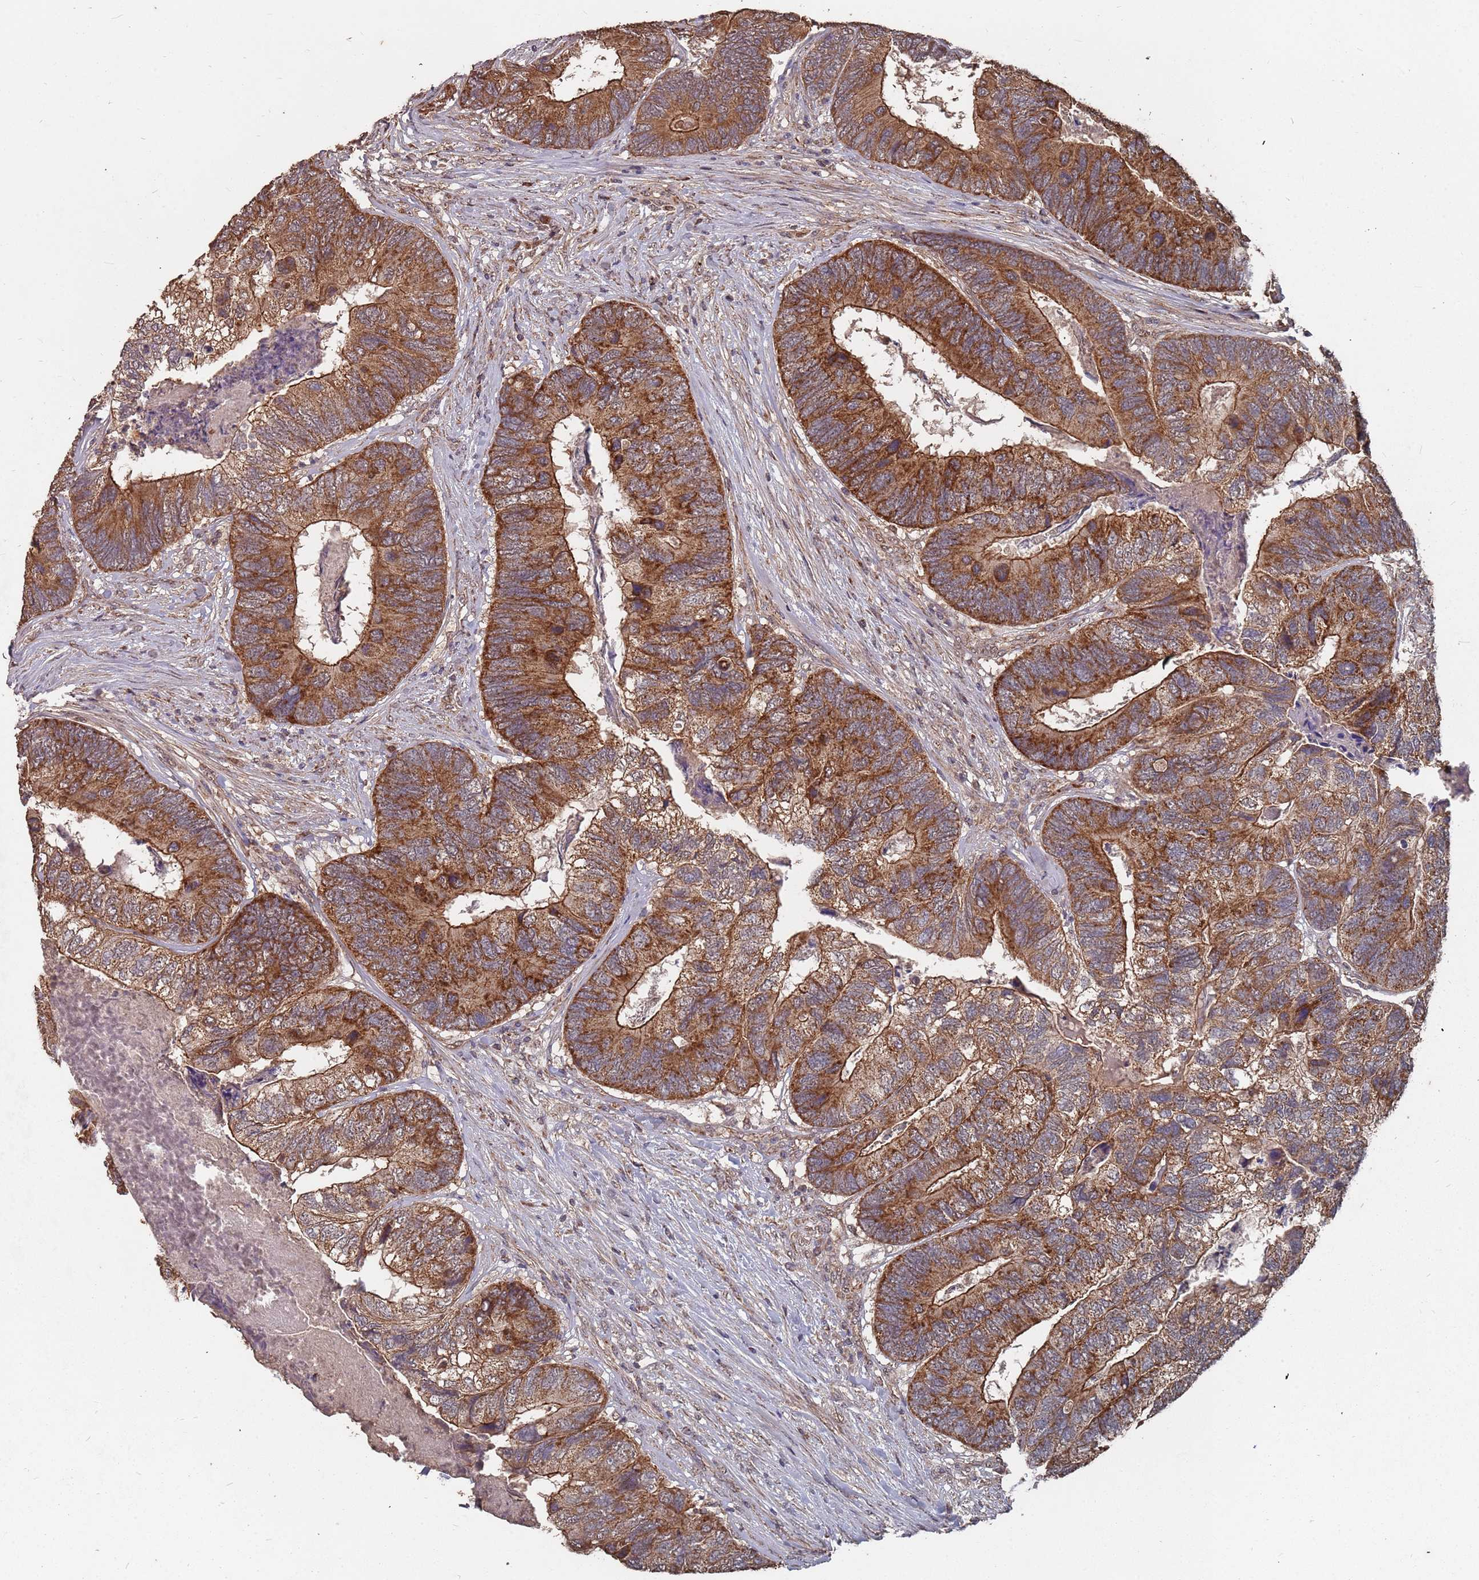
{"staining": {"intensity": "strong", "quantity": ">75%", "location": "cytoplasmic/membranous"}, "tissue": "colorectal cancer", "cell_type": "Tumor cells", "image_type": "cancer", "snomed": [{"axis": "morphology", "description": "Adenocarcinoma, NOS"}, {"axis": "topography", "description": "Colon"}], "caption": "Brown immunohistochemical staining in human colorectal adenocarcinoma displays strong cytoplasmic/membranous expression in about >75% of tumor cells. (Stains: DAB in brown, nuclei in blue, Microscopy: brightfield microscopy at high magnification).", "gene": "PRORP", "patient": {"sex": "female", "age": 67}}